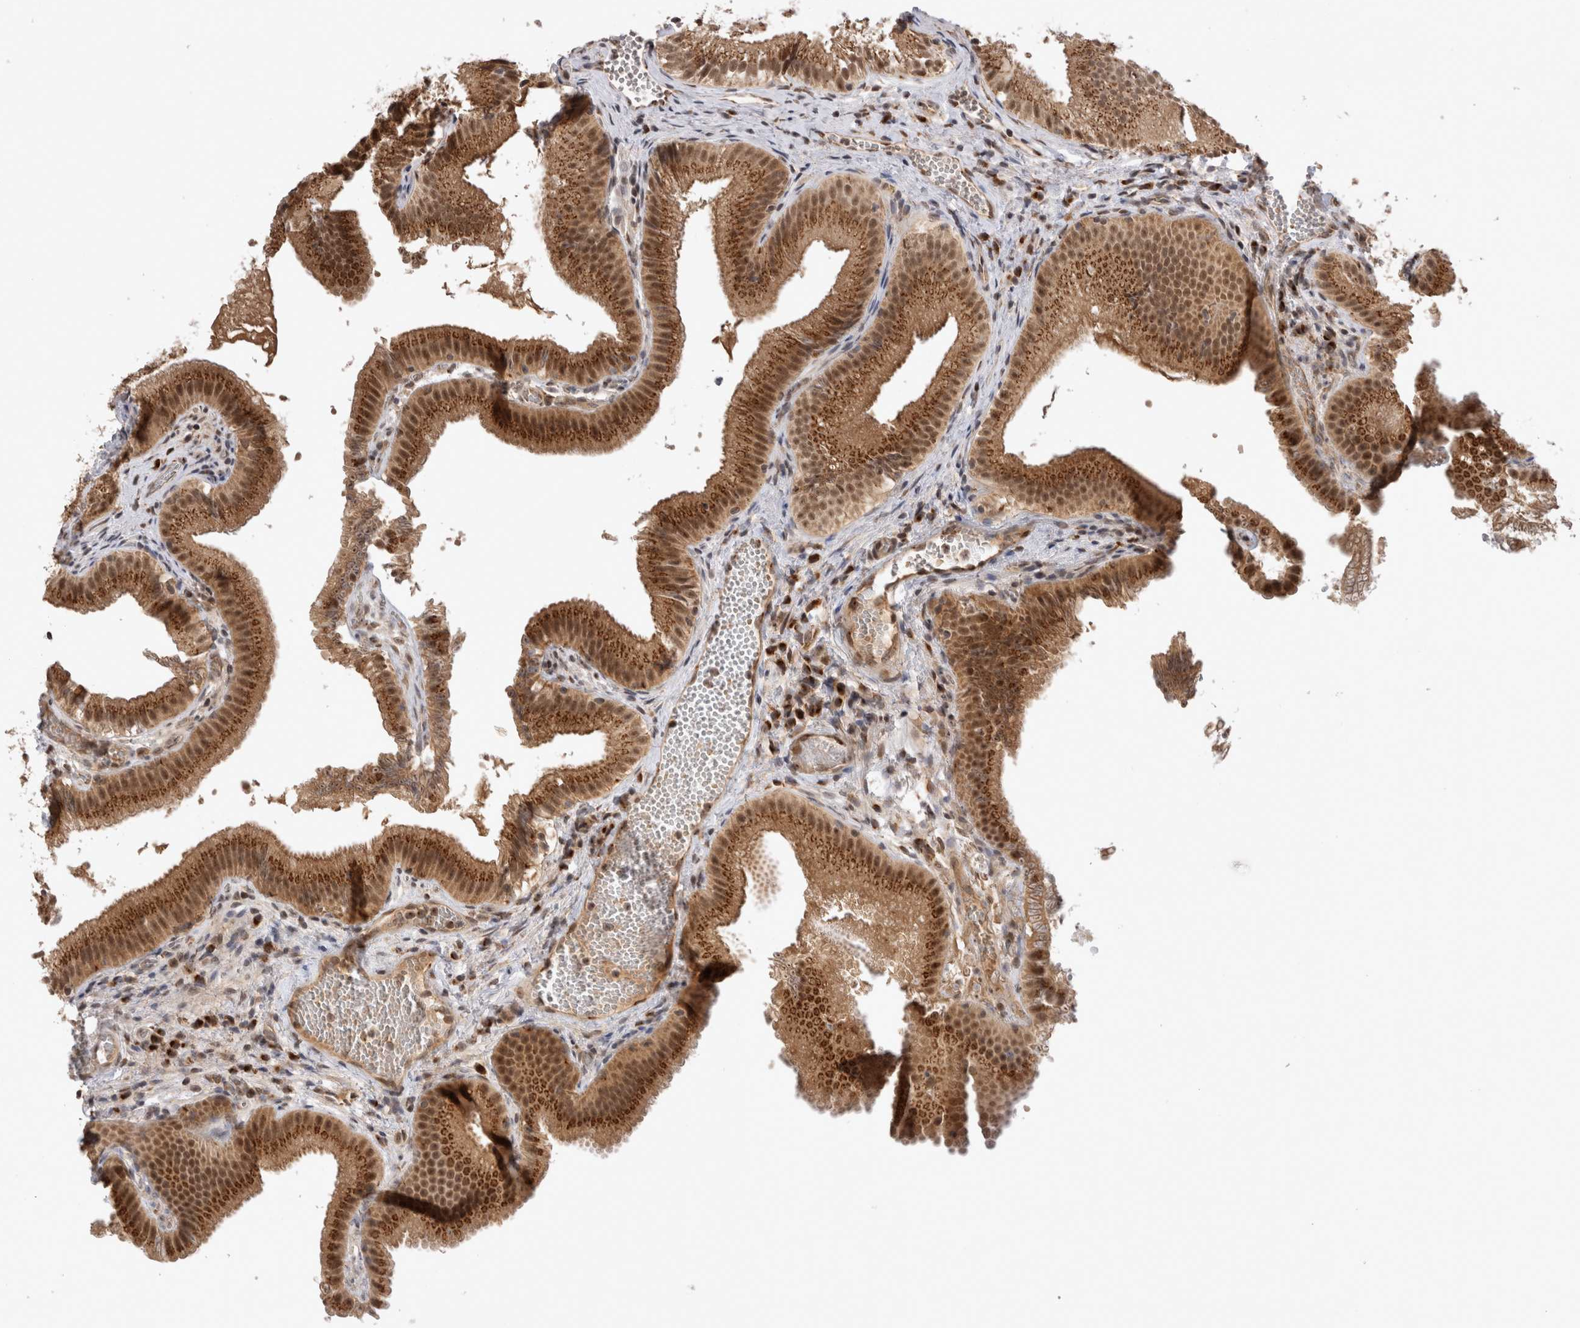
{"staining": {"intensity": "strong", "quantity": ">75%", "location": "cytoplasmic/membranous,nuclear"}, "tissue": "gallbladder", "cell_type": "Glandular cells", "image_type": "normal", "snomed": [{"axis": "morphology", "description": "Normal tissue, NOS"}, {"axis": "topography", "description": "Gallbladder"}], "caption": "Protein analysis of normal gallbladder exhibits strong cytoplasmic/membranous,nuclear positivity in approximately >75% of glandular cells.", "gene": "TMEM65", "patient": {"sex": "female", "age": 30}}